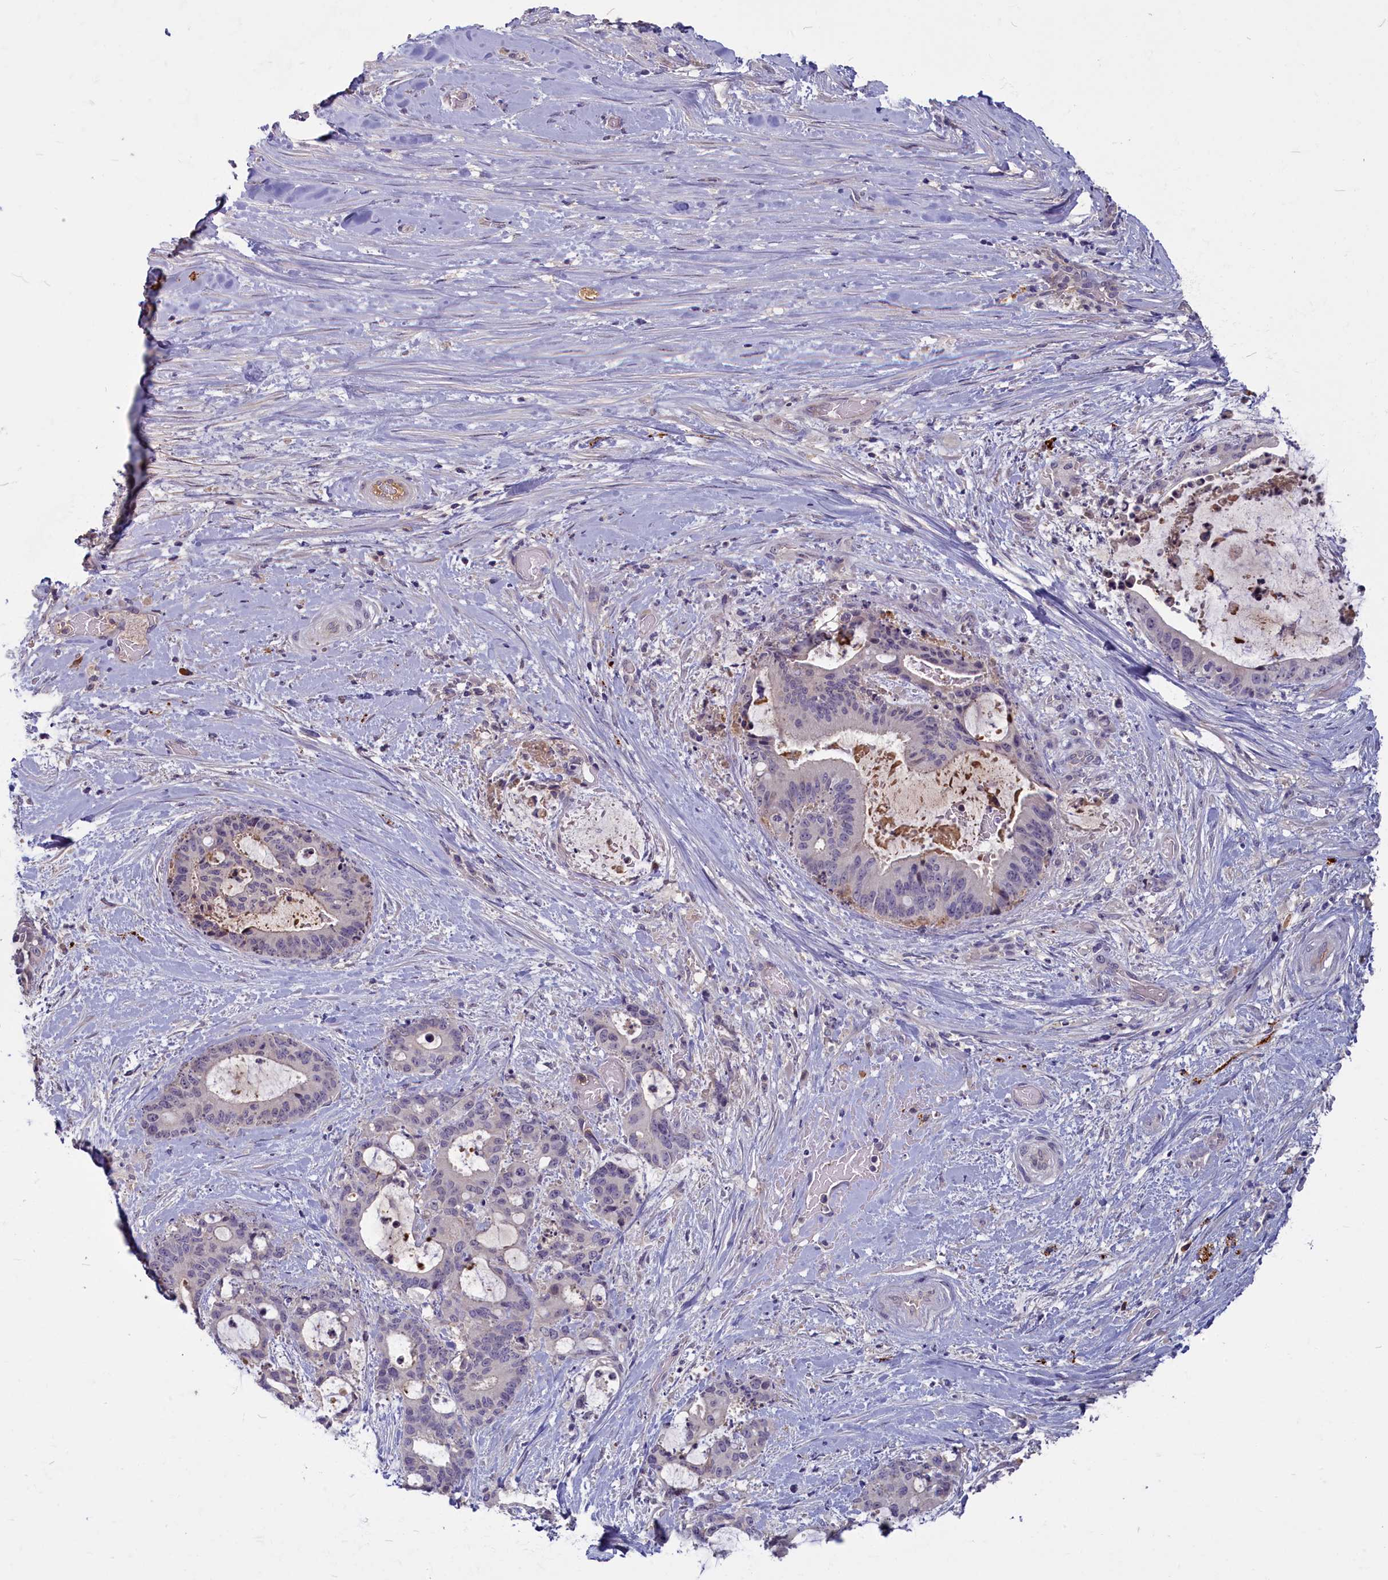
{"staining": {"intensity": "negative", "quantity": "none", "location": "none"}, "tissue": "liver cancer", "cell_type": "Tumor cells", "image_type": "cancer", "snomed": [{"axis": "morphology", "description": "Normal tissue, NOS"}, {"axis": "morphology", "description": "Cholangiocarcinoma"}, {"axis": "topography", "description": "Liver"}, {"axis": "topography", "description": "Peripheral nerve tissue"}], "caption": "A high-resolution micrograph shows IHC staining of liver cancer, which shows no significant staining in tumor cells.", "gene": "SV2C", "patient": {"sex": "female", "age": 73}}